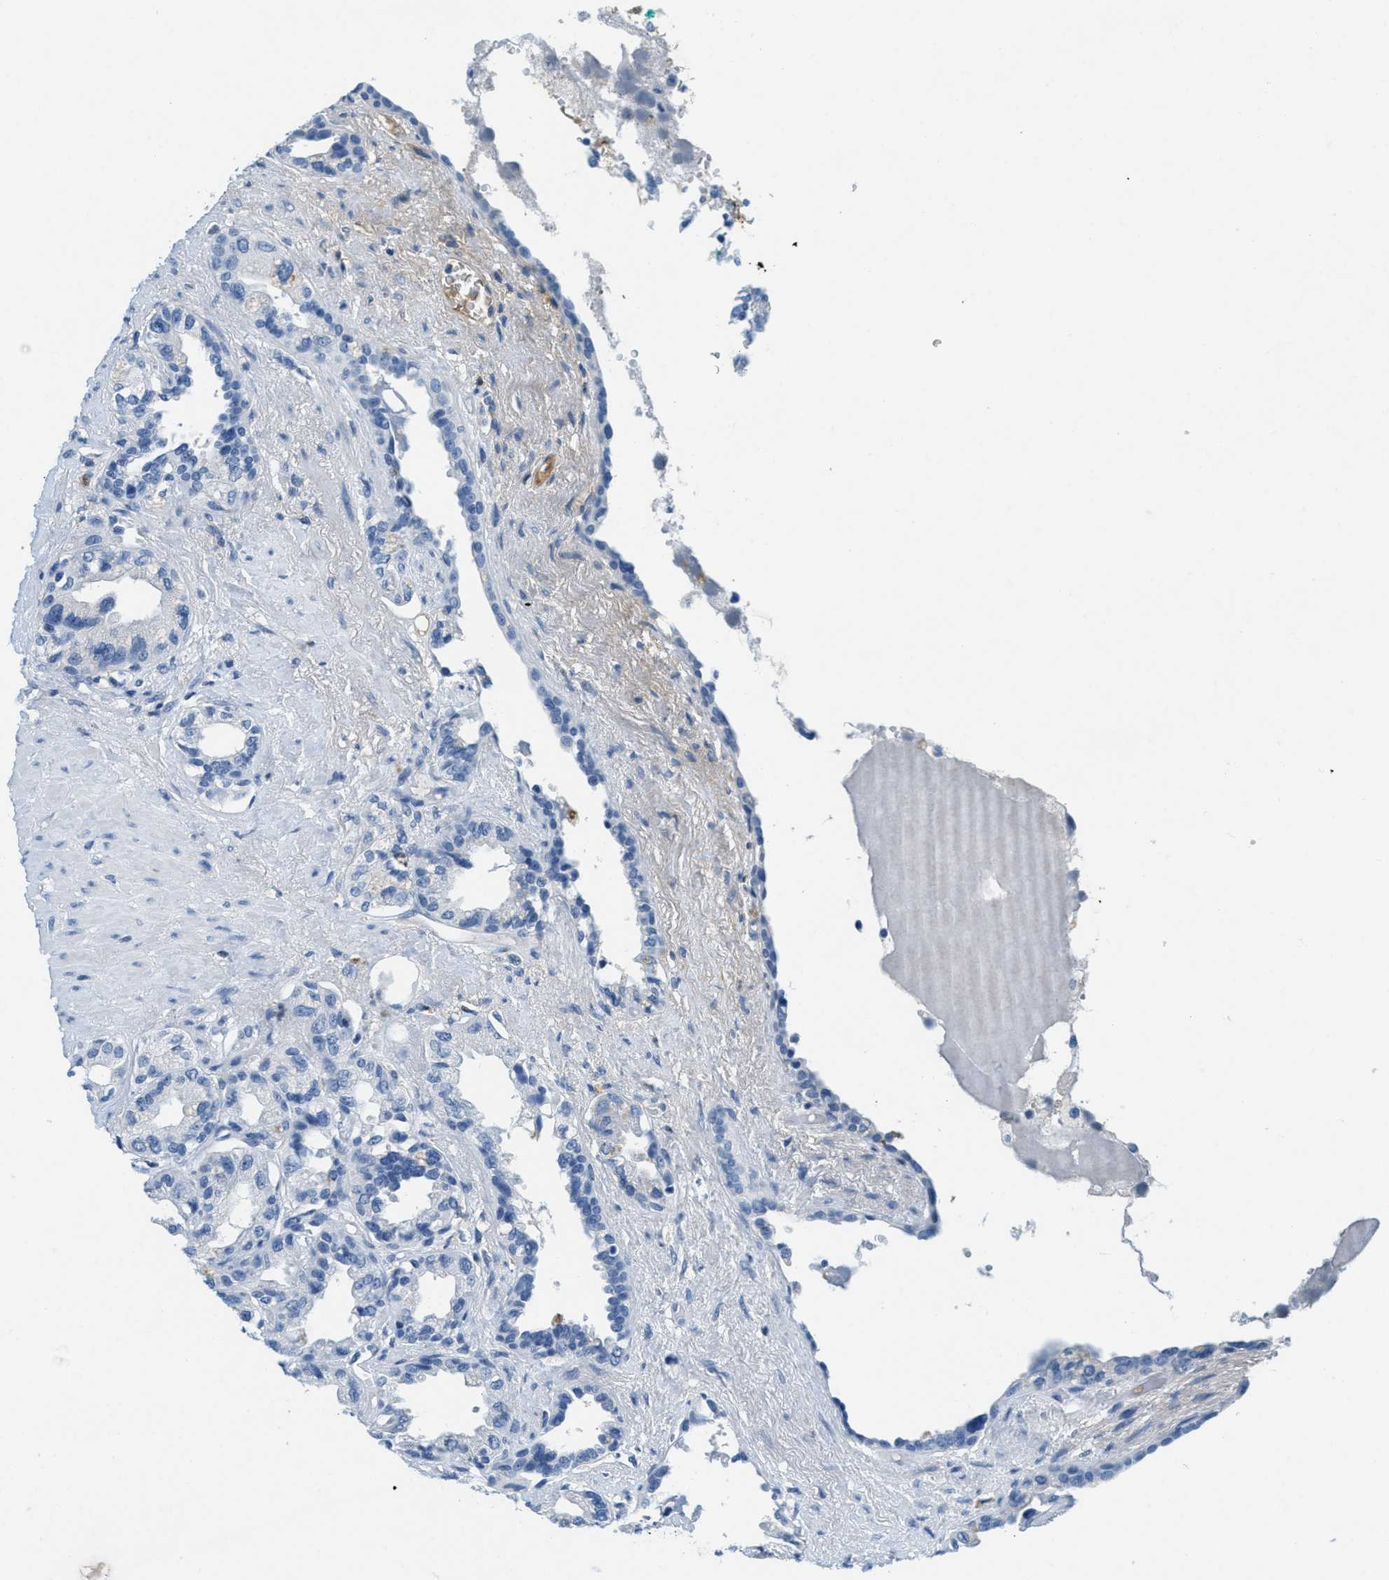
{"staining": {"intensity": "negative", "quantity": "none", "location": "none"}, "tissue": "seminal vesicle", "cell_type": "Glandular cells", "image_type": "normal", "snomed": [{"axis": "morphology", "description": "Normal tissue, NOS"}, {"axis": "topography", "description": "Seminal veicle"}], "caption": "Protein analysis of normal seminal vesicle displays no significant staining in glandular cells. The staining is performed using DAB brown chromogen with nuclei counter-stained in using hematoxylin.", "gene": "A2M", "patient": {"sex": "male", "age": 61}}